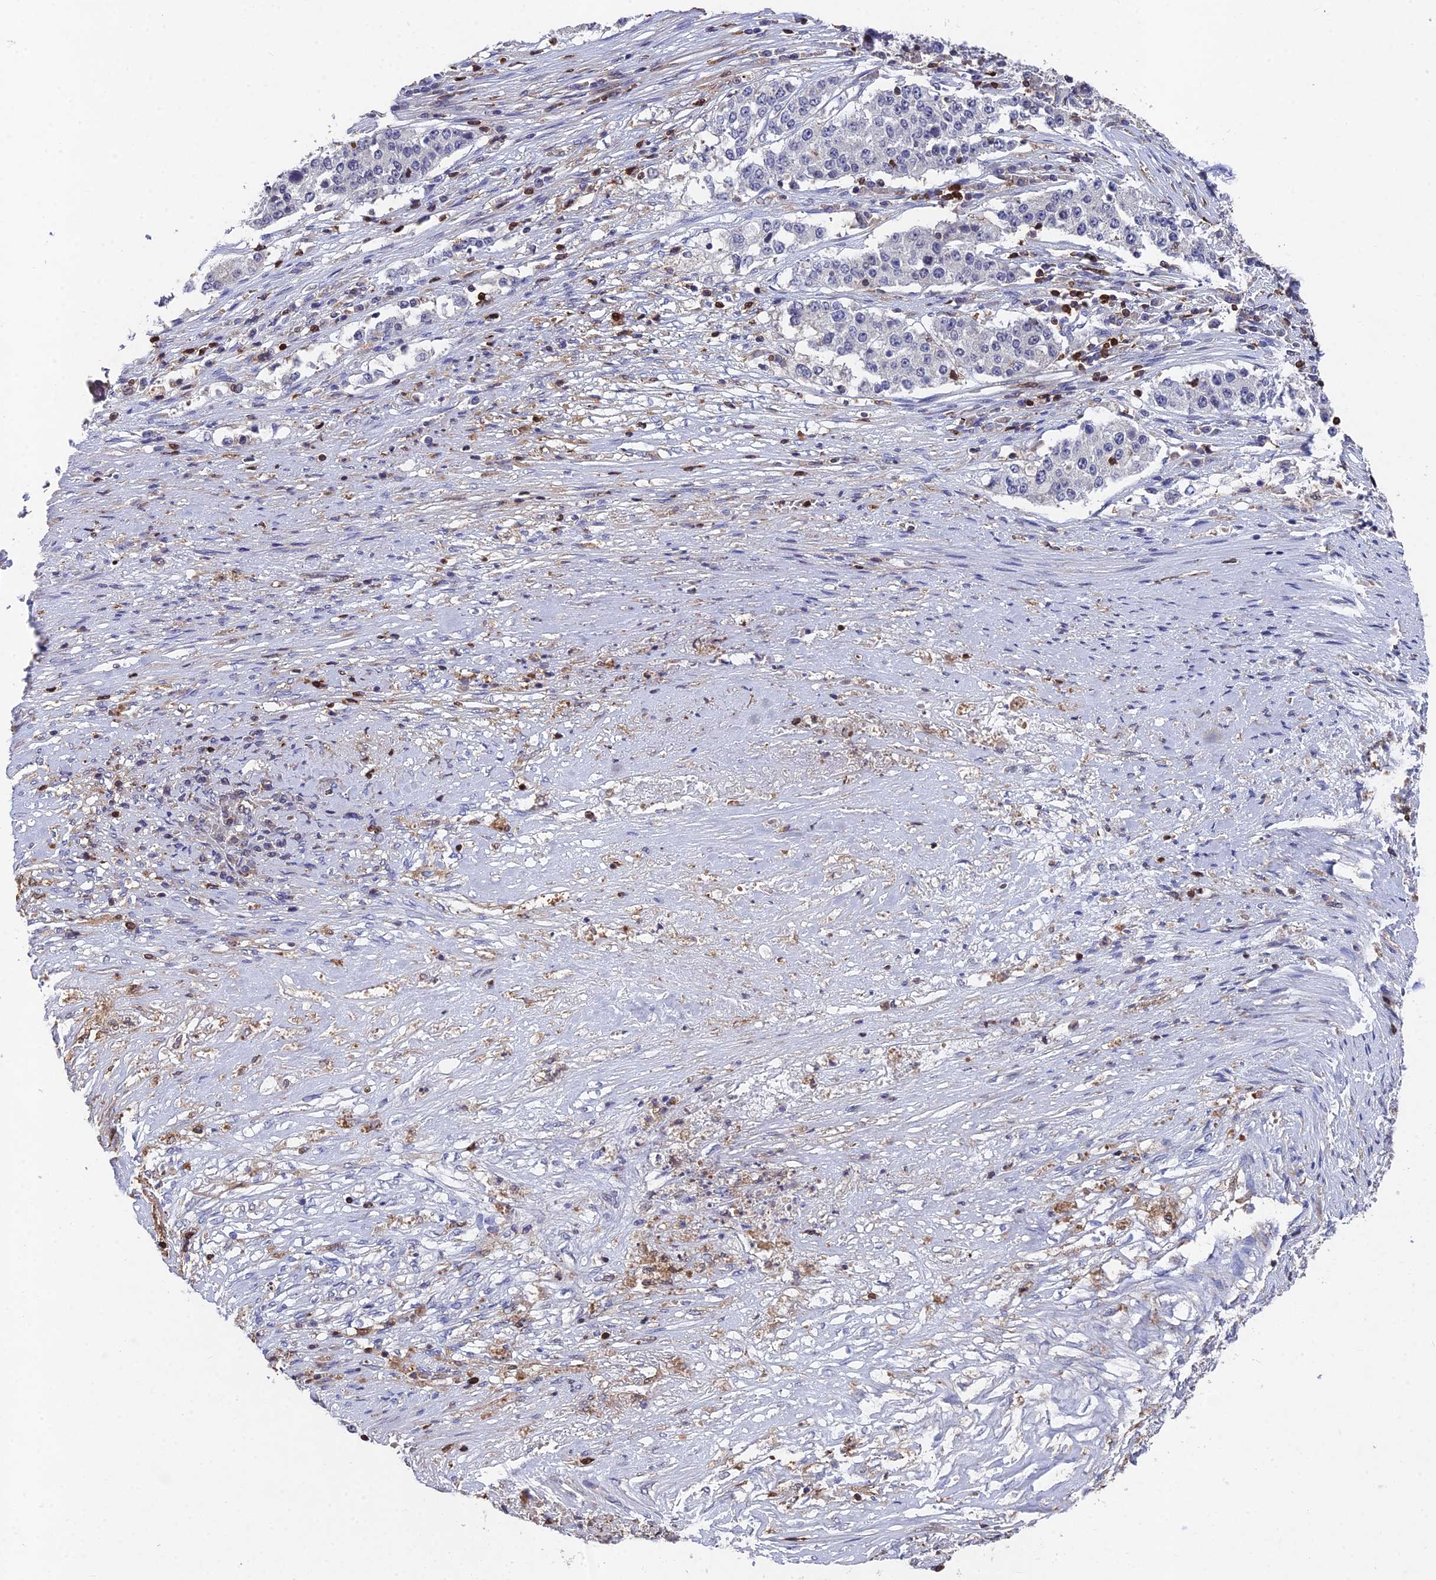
{"staining": {"intensity": "negative", "quantity": "none", "location": "none"}, "tissue": "stomach cancer", "cell_type": "Tumor cells", "image_type": "cancer", "snomed": [{"axis": "morphology", "description": "Adenocarcinoma, NOS"}, {"axis": "topography", "description": "Stomach"}], "caption": "Histopathology image shows no significant protein expression in tumor cells of adenocarcinoma (stomach).", "gene": "GALK2", "patient": {"sex": "male", "age": 59}}